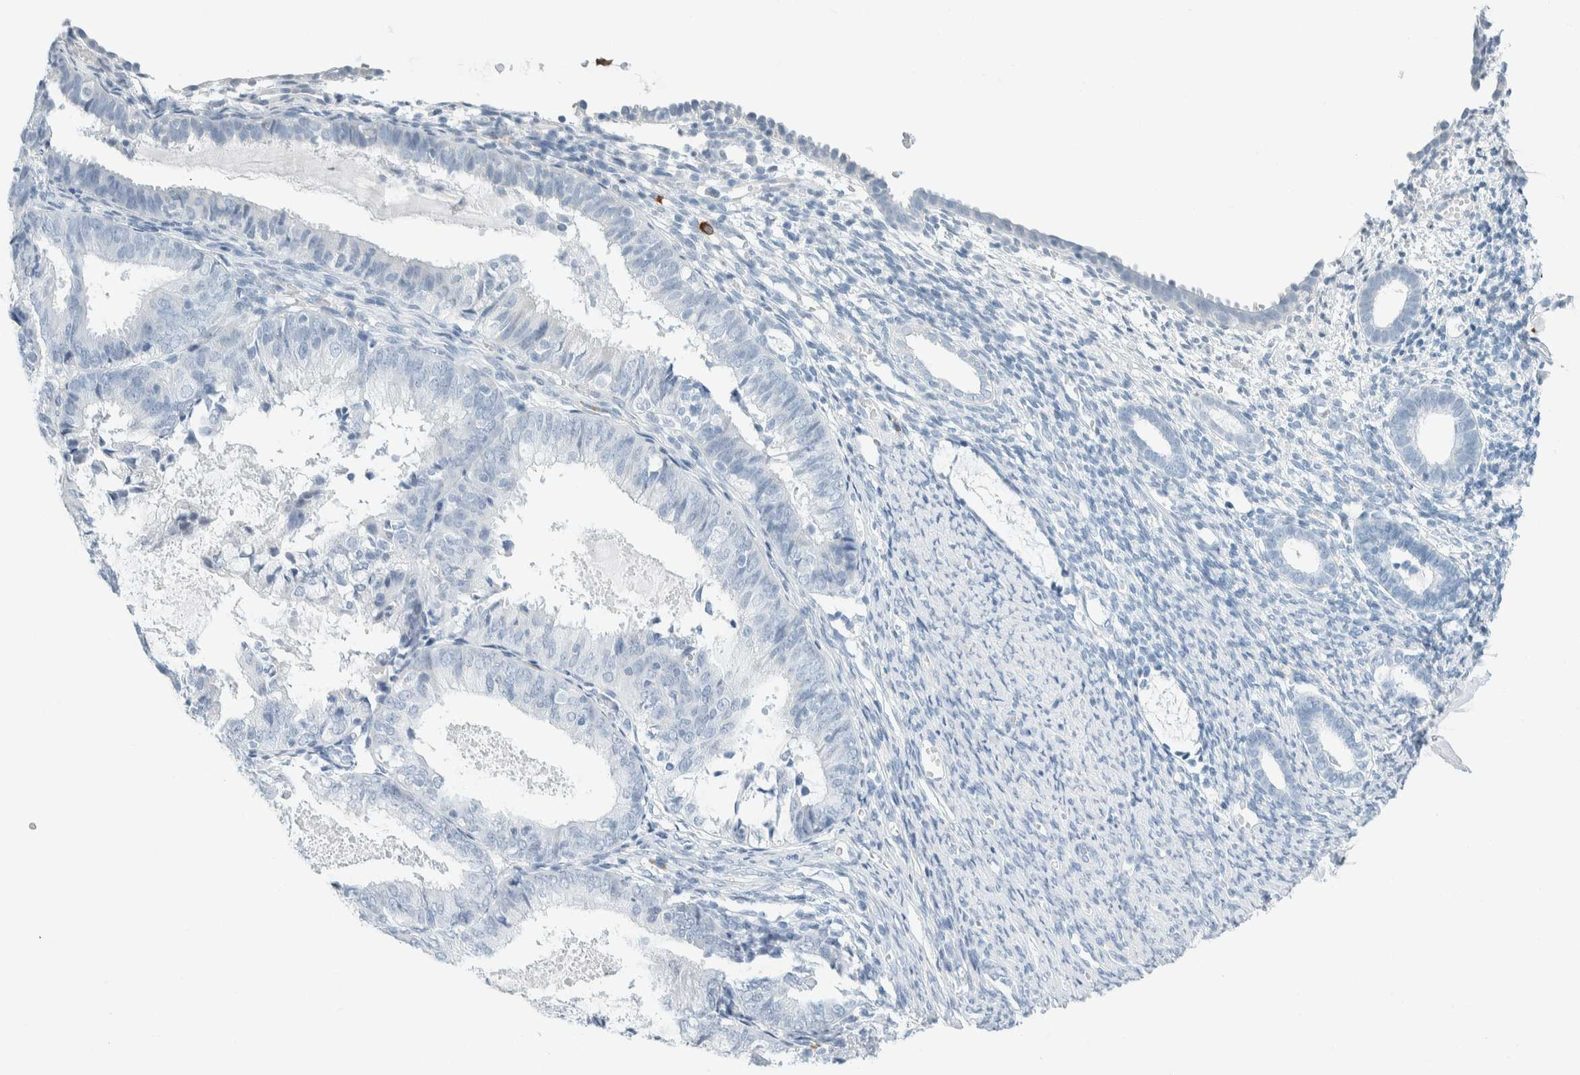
{"staining": {"intensity": "negative", "quantity": "none", "location": "none"}, "tissue": "endometrium", "cell_type": "Cells in endometrial stroma", "image_type": "normal", "snomed": [{"axis": "morphology", "description": "Normal tissue, NOS"}, {"axis": "morphology", "description": "Adenocarcinoma, NOS"}, {"axis": "topography", "description": "Endometrium"}], "caption": "IHC micrograph of unremarkable endometrium: human endometrium stained with DAB demonstrates no significant protein positivity in cells in endometrial stroma. (Immunohistochemistry, brightfield microscopy, high magnification).", "gene": "ARHGAP27", "patient": {"sex": "female", "age": 57}}